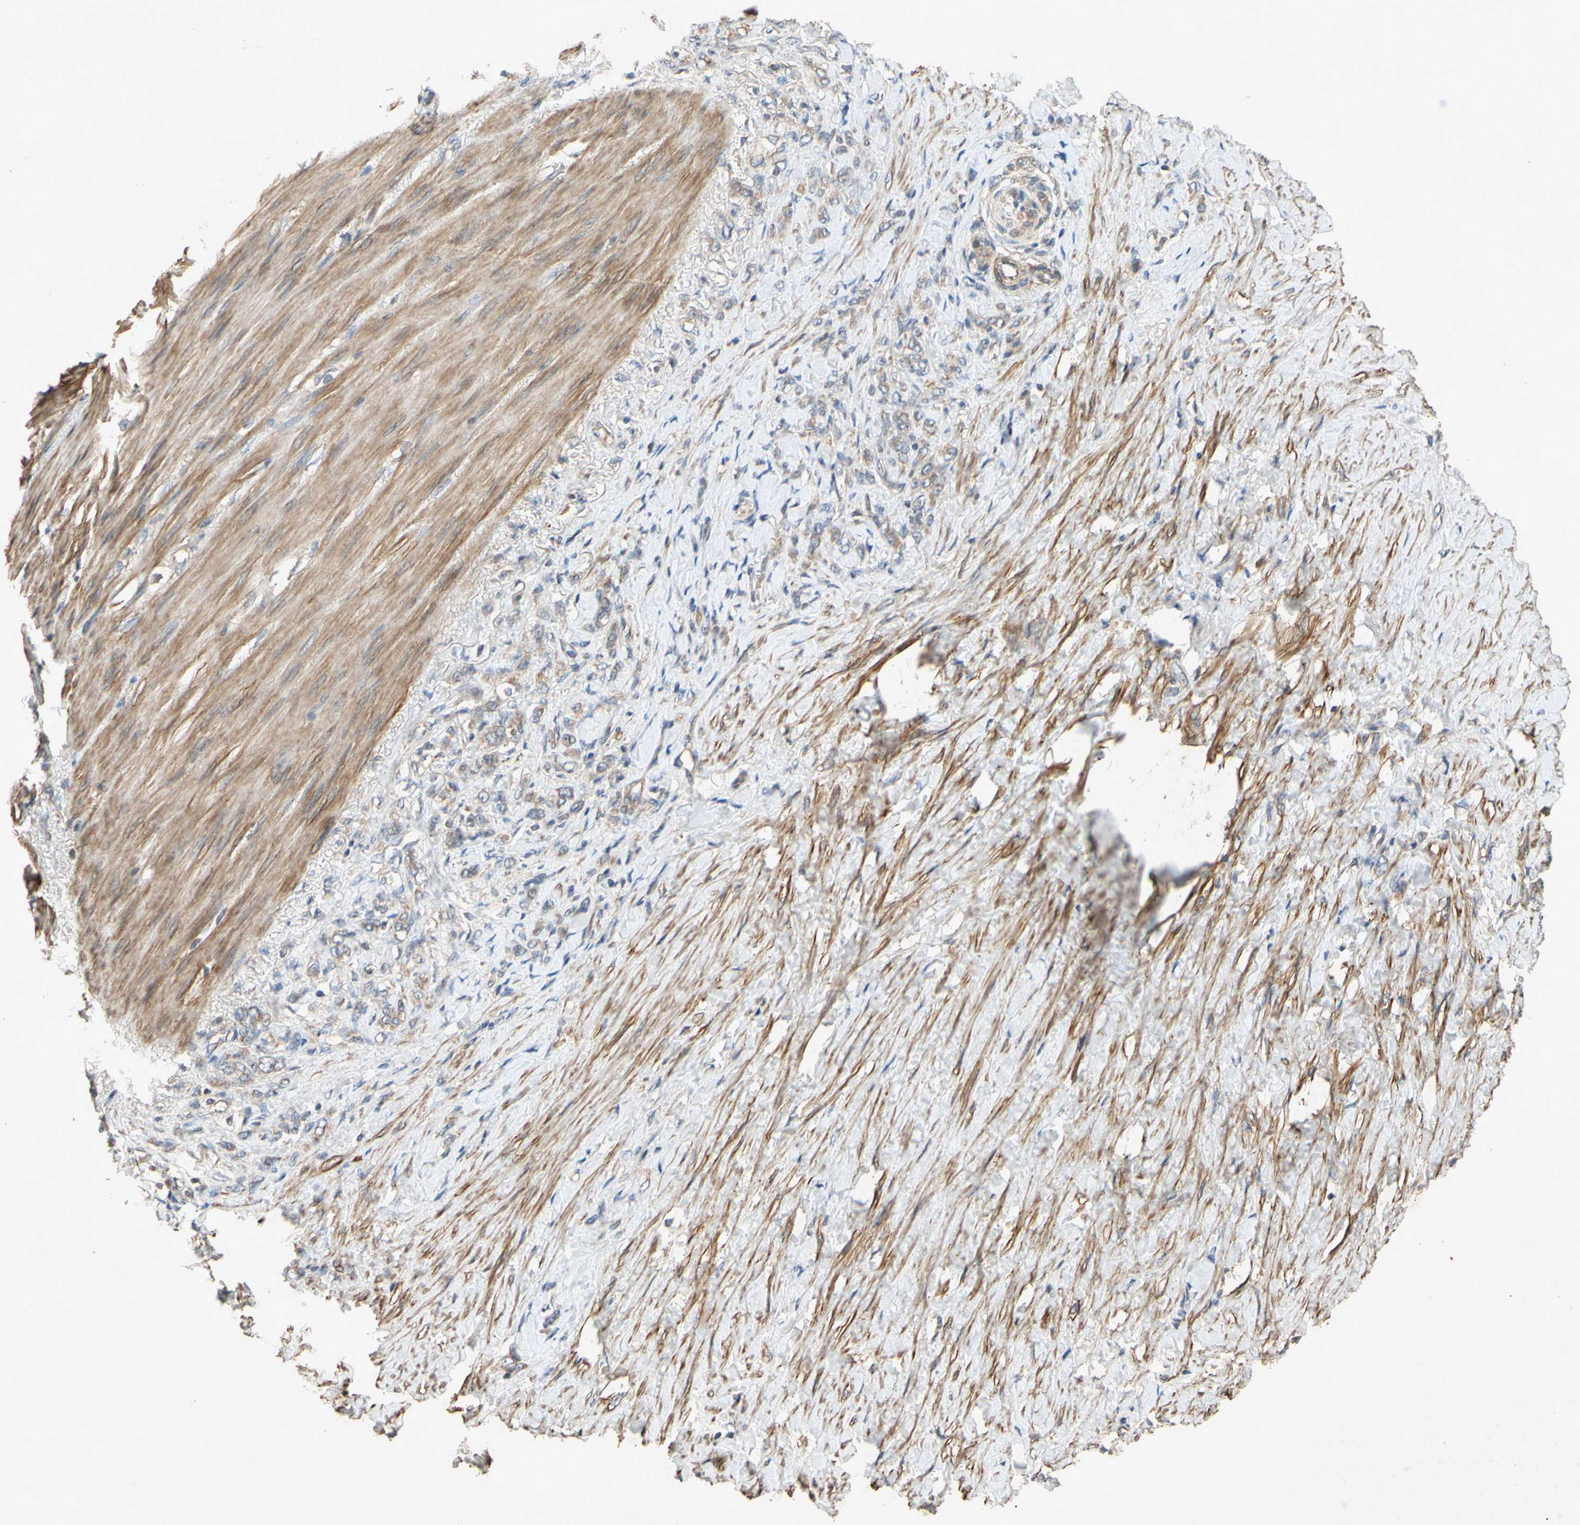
{"staining": {"intensity": "weak", "quantity": ">75%", "location": "cytoplasmic/membranous"}, "tissue": "stomach cancer", "cell_type": "Tumor cells", "image_type": "cancer", "snomed": [{"axis": "morphology", "description": "Adenocarcinoma, NOS"}, {"axis": "topography", "description": "Stomach"}], "caption": "Stomach adenocarcinoma stained for a protein (brown) shows weak cytoplasmic/membranous positive expression in about >75% of tumor cells.", "gene": "PARD6A", "patient": {"sex": "male", "age": 82}}